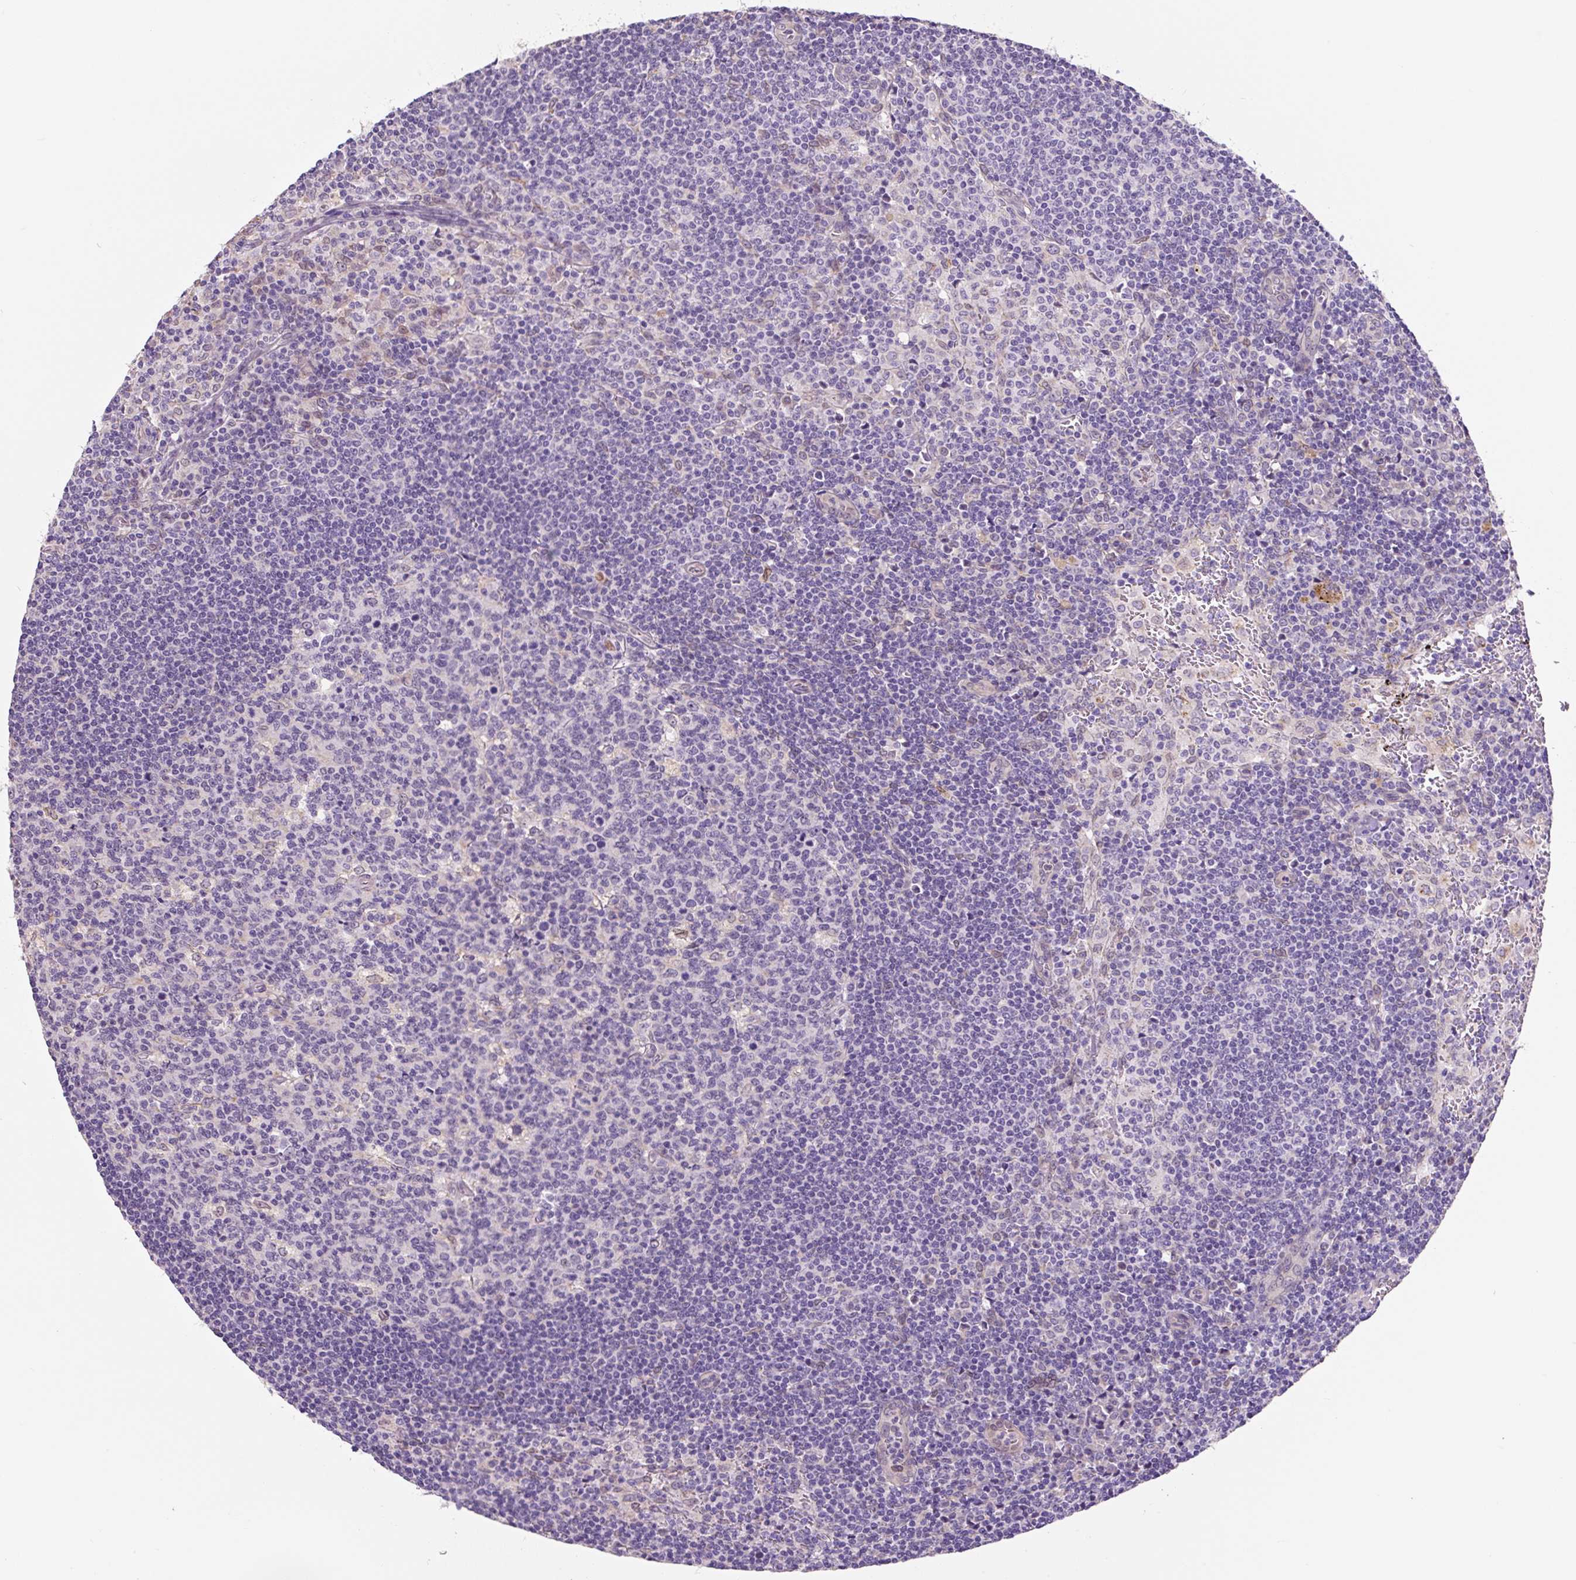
{"staining": {"intensity": "negative", "quantity": "none", "location": "none"}, "tissue": "lymph node", "cell_type": "Germinal center cells", "image_type": "normal", "snomed": [{"axis": "morphology", "description": "Normal tissue, NOS"}, {"axis": "topography", "description": "Lymph node"}], "caption": "Protein analysis of normal lymph node demonstrates no significant staining in germinal center cells.", "gene": "ASRGL1", "patient": {"sex": "female", "age": 45}}